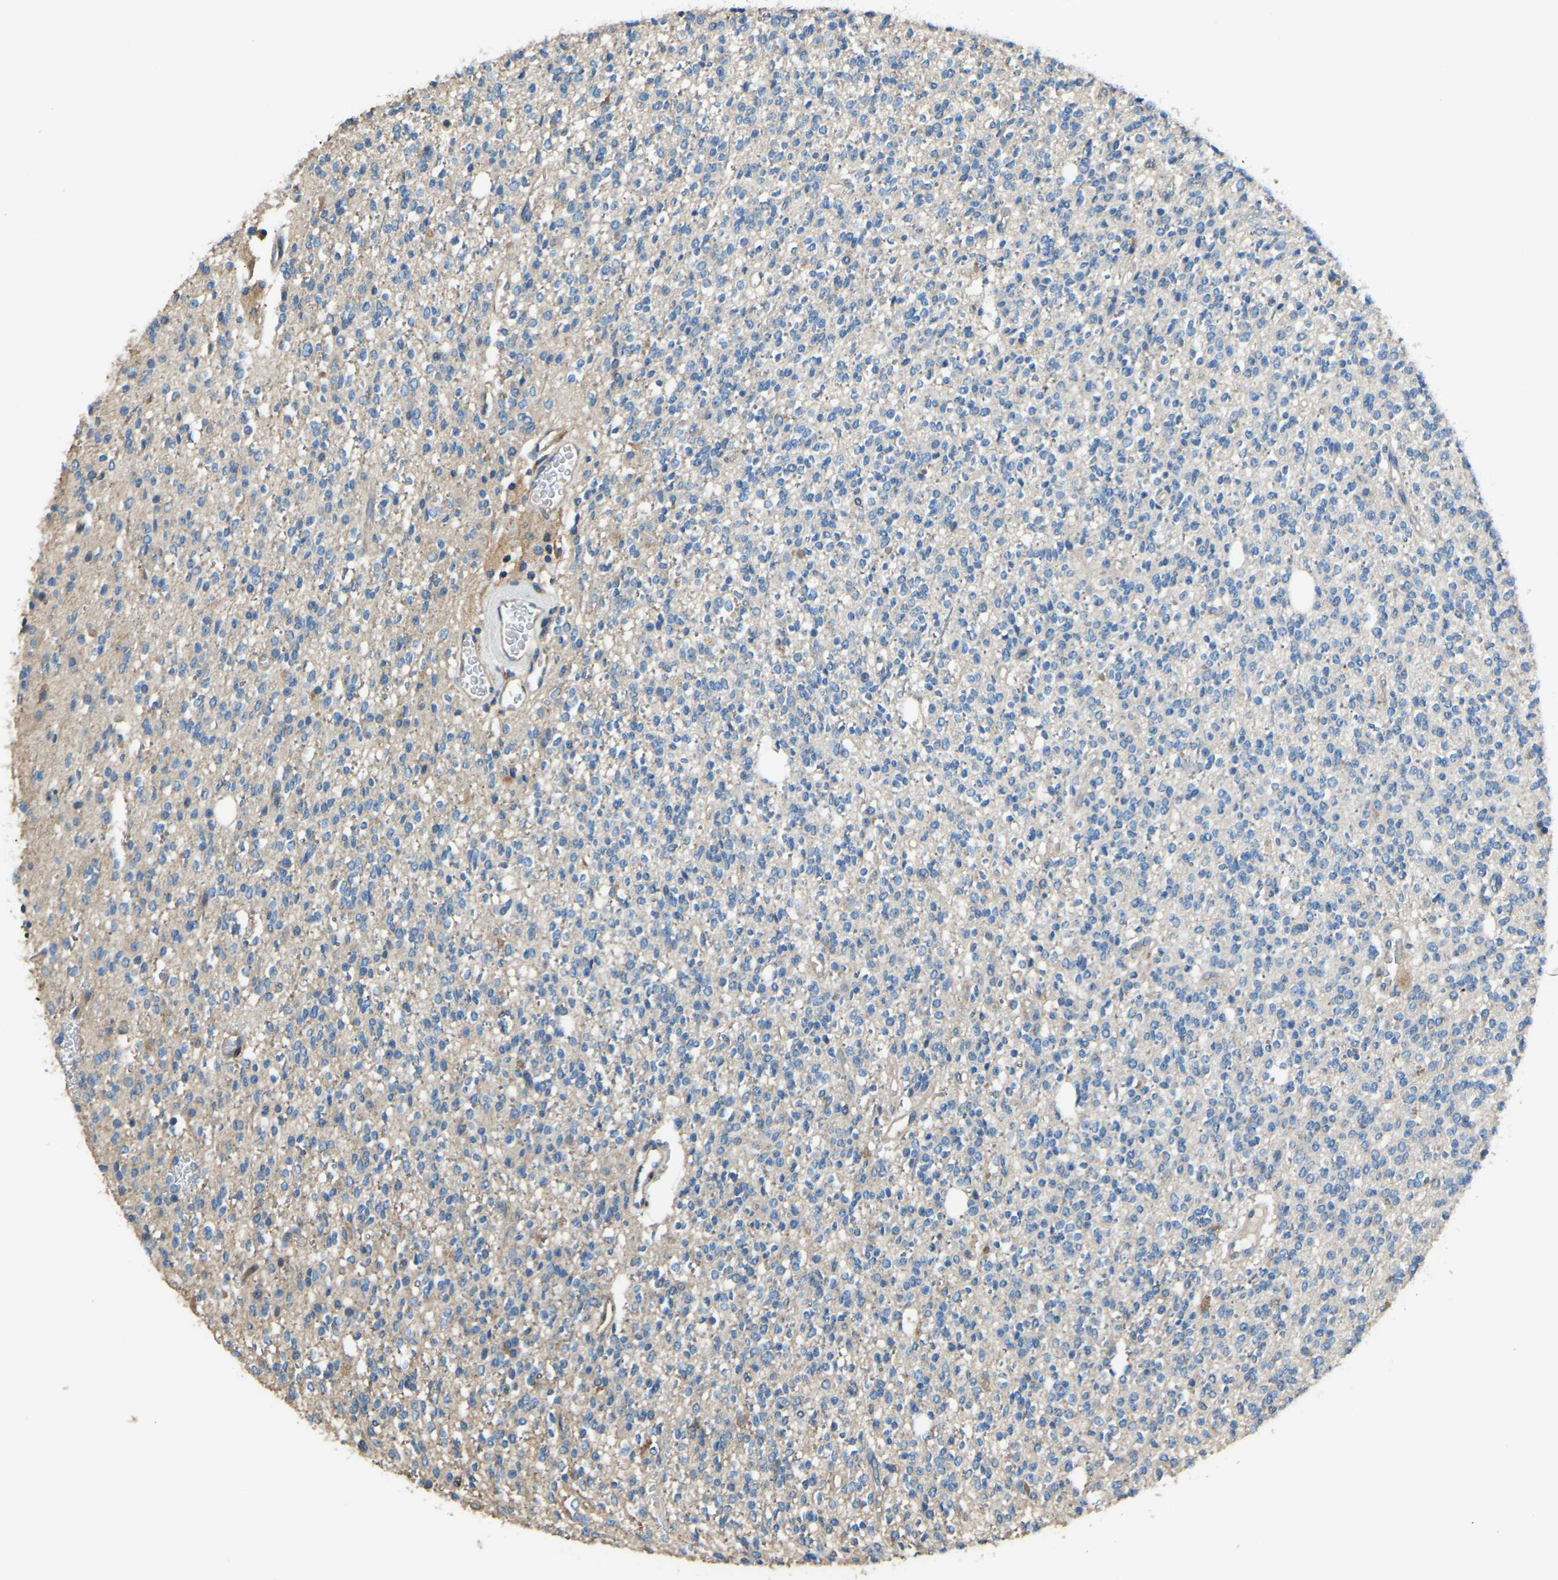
{"staining": {"intensity": "negative", "quantity": "none", "location": "none"}, "tissue": "glioma", "cell_type": "Tumor cells", "image_type": "cancer", "snomed": [{"axis": "morphology", "description": "Glioma, malignant, High grade"}, {"axis": "topography", "description": "Brain"}], "caption": "Photomicrograph shows no protein expression in tumor cells of malignant glioma (high-grade) tissue.", "gene": "COL3A1", "patient": {"sex": "male", "age": 34}}